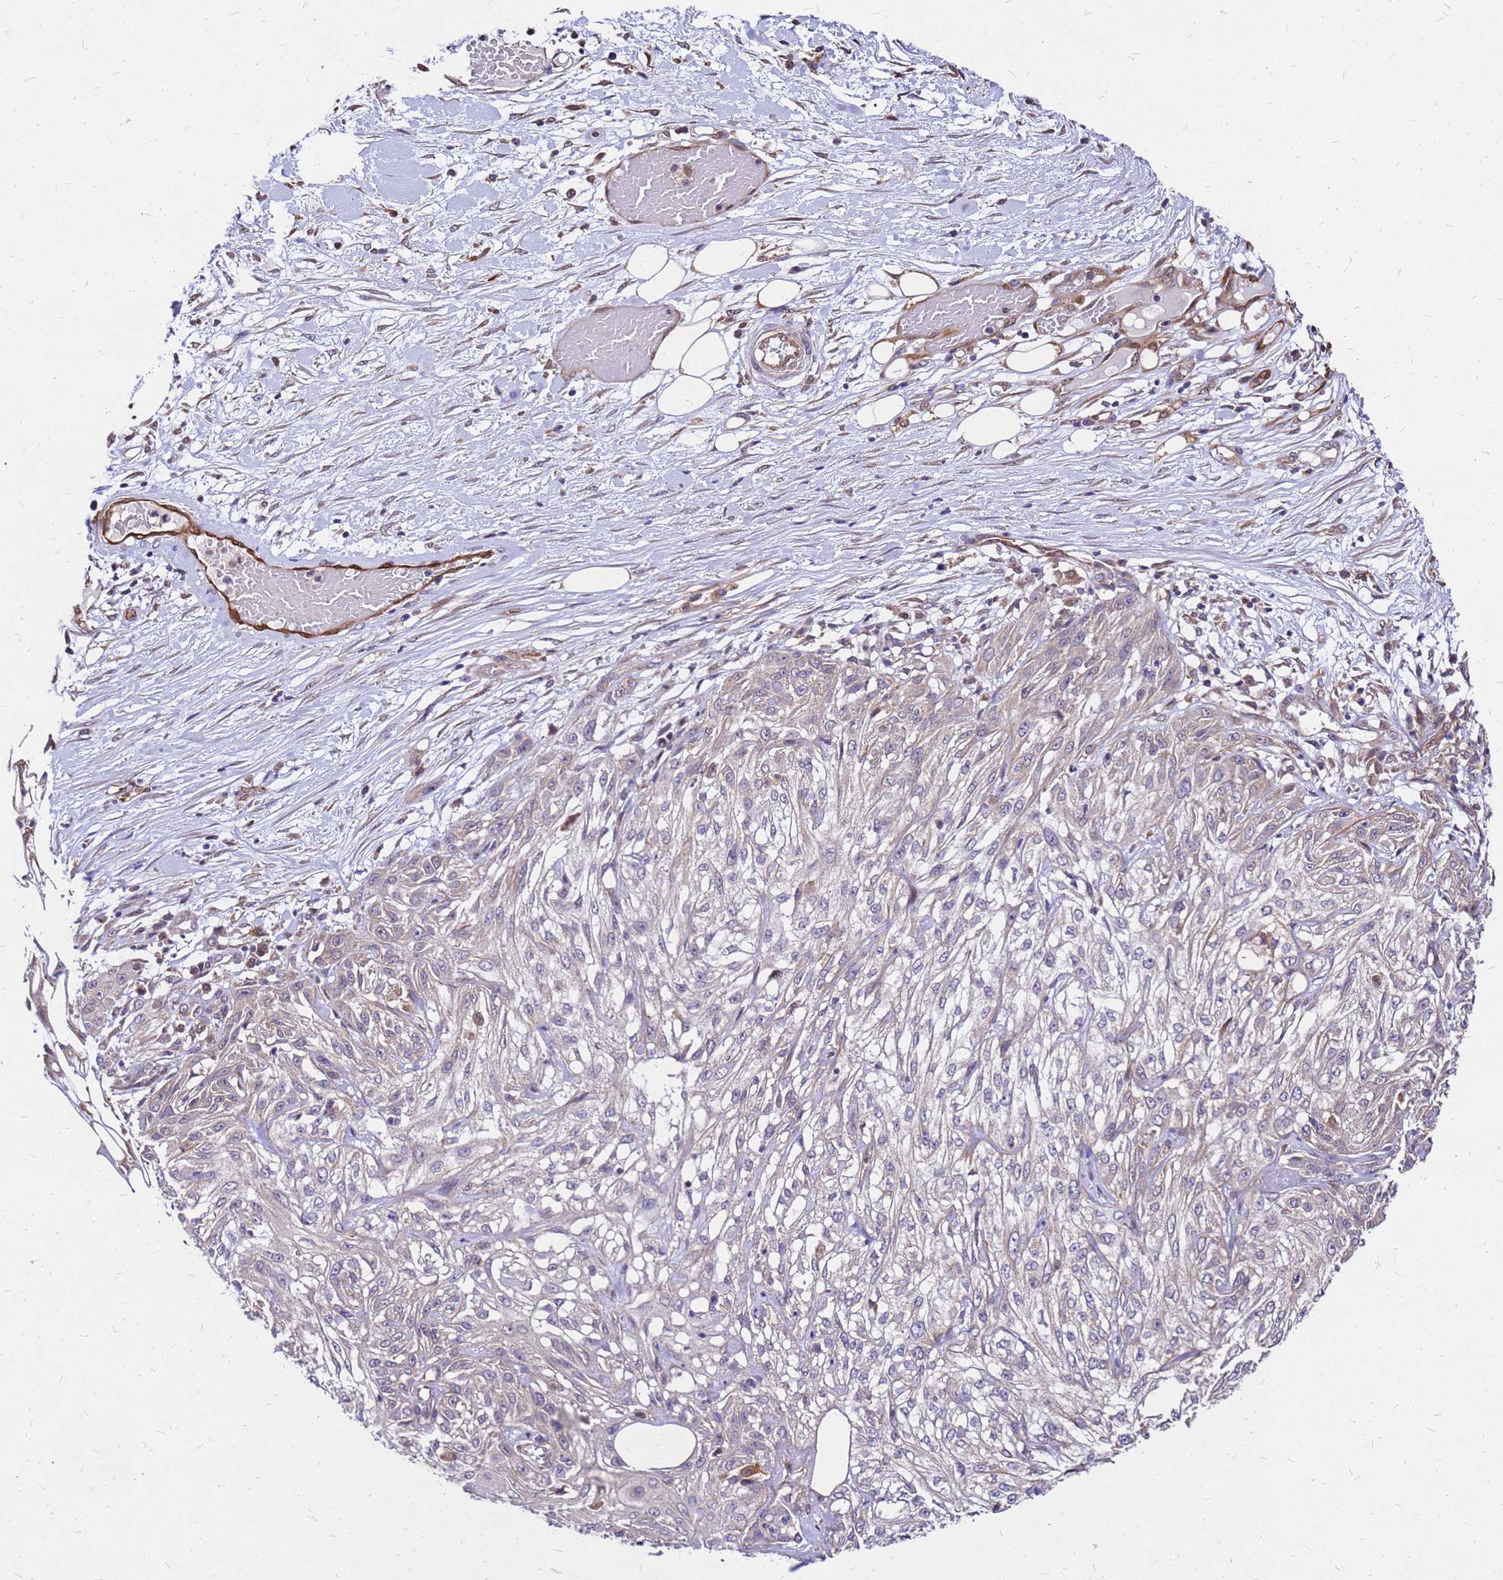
{"staining": {"intensity": "negative", "quantity": "none", "location": "none"}, "tissue": "skin cancer", "cell_type": "Tumor cells", "image_type": "cancer", "snomed": [{"axis": "morphology", "description": "Squamous cell carcinoma, NOS"}, {"axis": "morphology", "description": "Squamous cell carcinoma, metastatic, NOS"}, {"axis": "topography", "description": "Skin"}, {"axis": "topography", "description": "Lymph node"}], "caption": "Protein analysis of skin cancer (metastatic squamous cell carcinoma) displays no significant staining in tumor cells.", "gene": "DUSP23", "patient": {"sex": "male", "age": 75}}